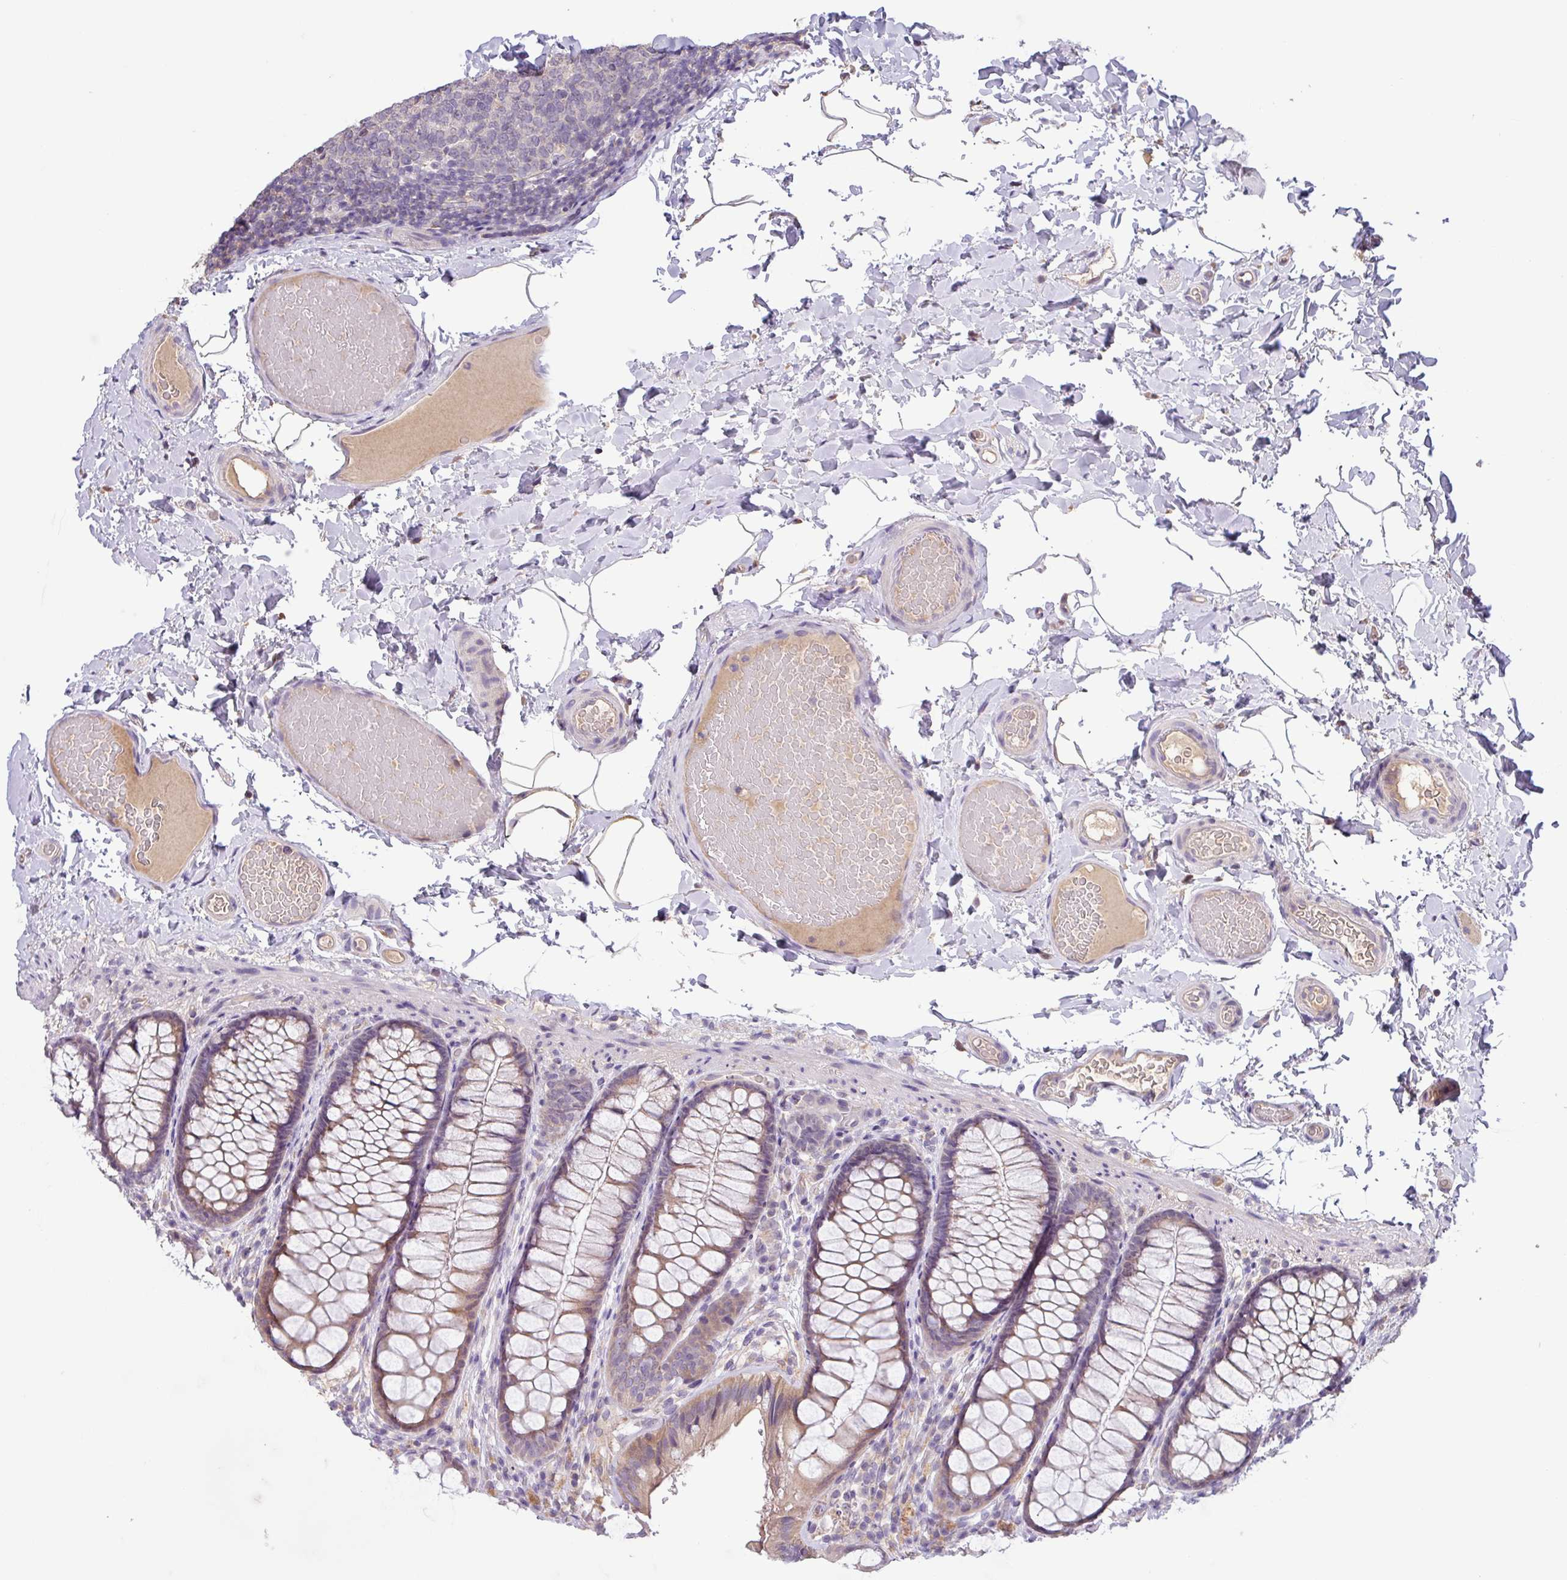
{"staining": {"intensity": "negative", "quantity": "none", "location": "none"}, "tissue": "colon", "cell_type": "Endothelial cells", "image_type": "normal", "snomed": [{"axis": "morphology", "description": "Normal tissue, NOS"}, {"axis": "topography", "description": "Colon"}], "caption": "Endothelial cells show no significant staining in unremarkable colon. (DAB (3,3'-diaminobenzidine) IHC, high magnification).", "gene": "SFTPB", "patient": {"sex": "male", "age": 46}}